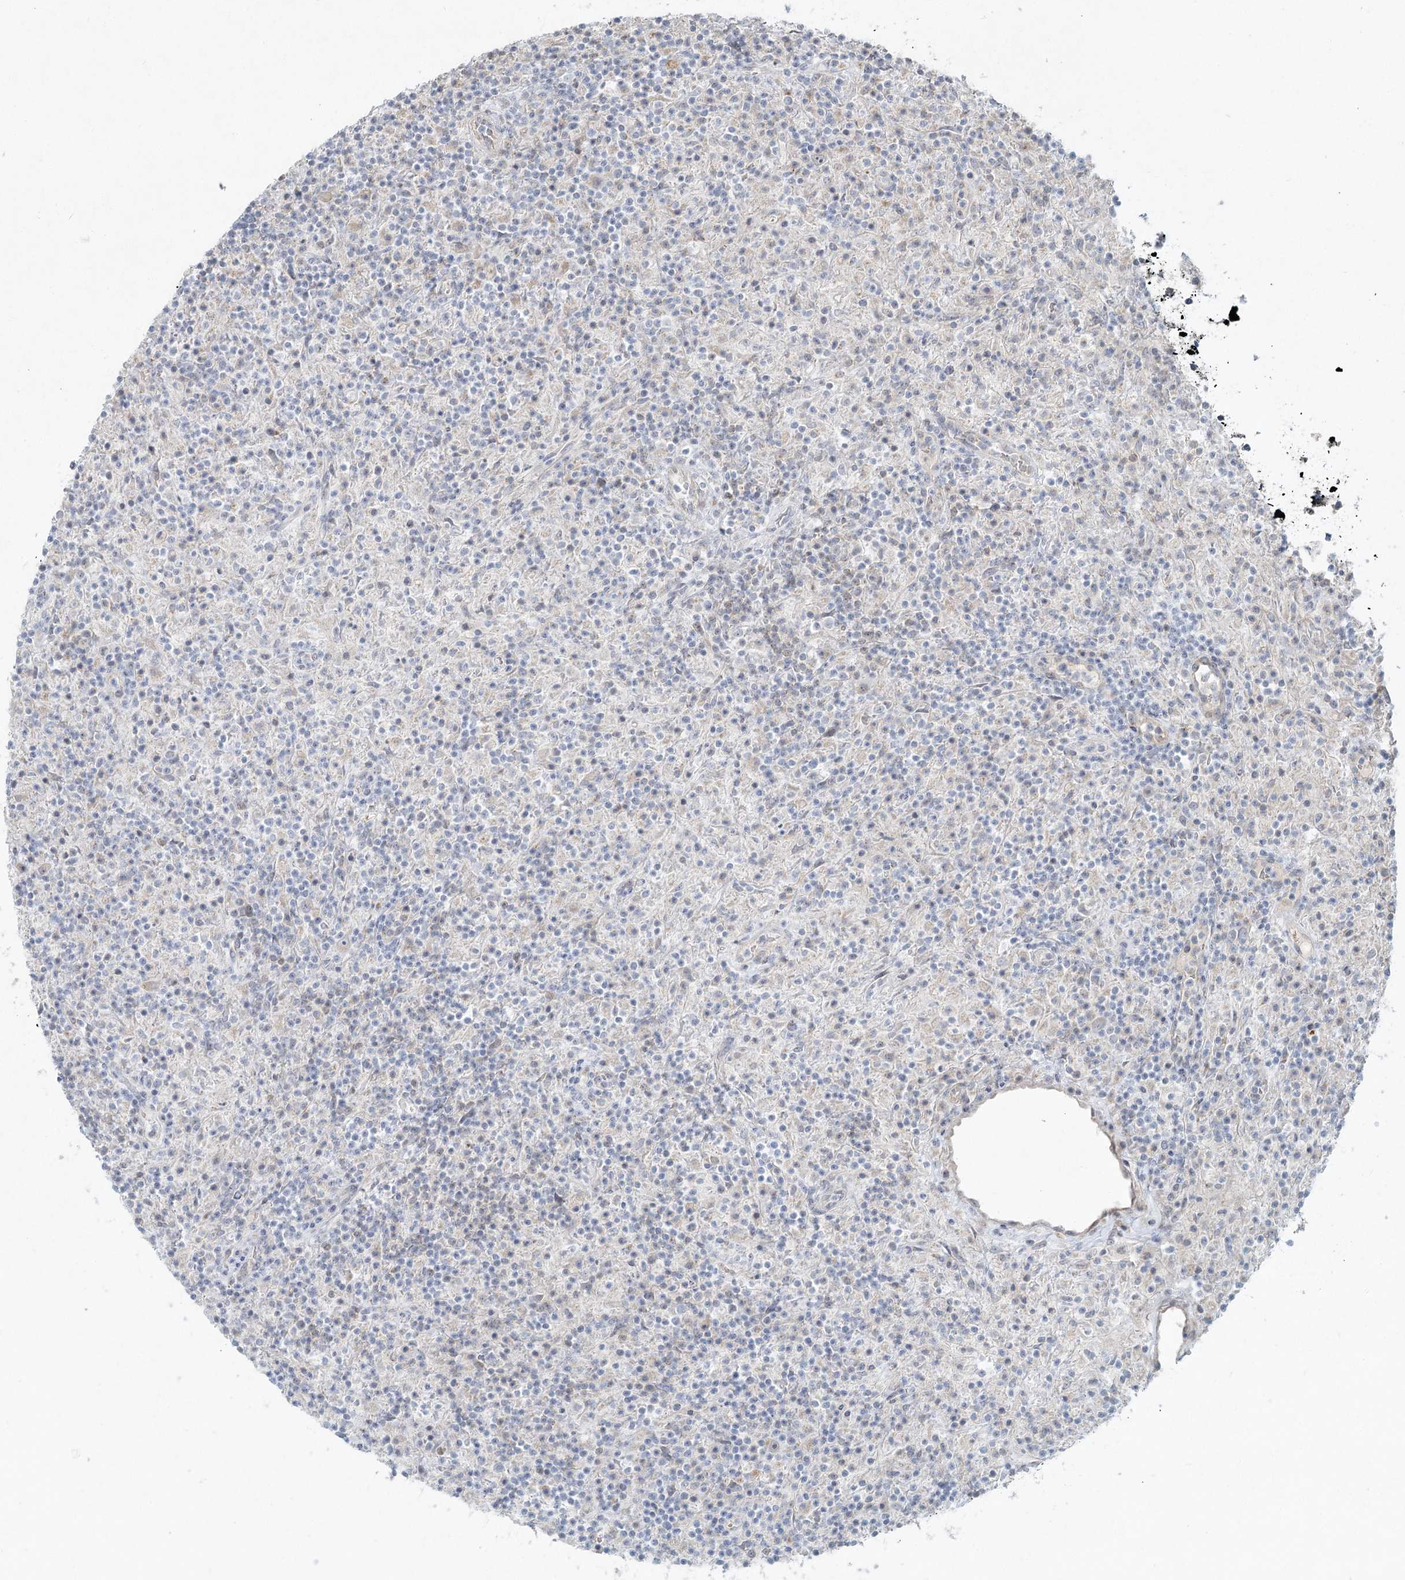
{"staining": {"intensity": "negative", "quantity": "none", "location": "none"}, "tissue": "lymphoma", "cell_type": "Tumor cells", "image_type": "cancer", "snomed": [{"axis": "morphology", "description": "Hodgkin's disease, NOS"}, {"axis": "topography", "description": "Lymph node"}], "caption": "IHC histopathology image of neoplastic tissue: human lymphoma stained with DAB (3,3'-diaminobenzidine) exhibits no significant protein positivity in tumor cells. Nuclei are stained in blue.", "gene": "LRP2BP", "patient": {"sex": "male", "age": 70}}